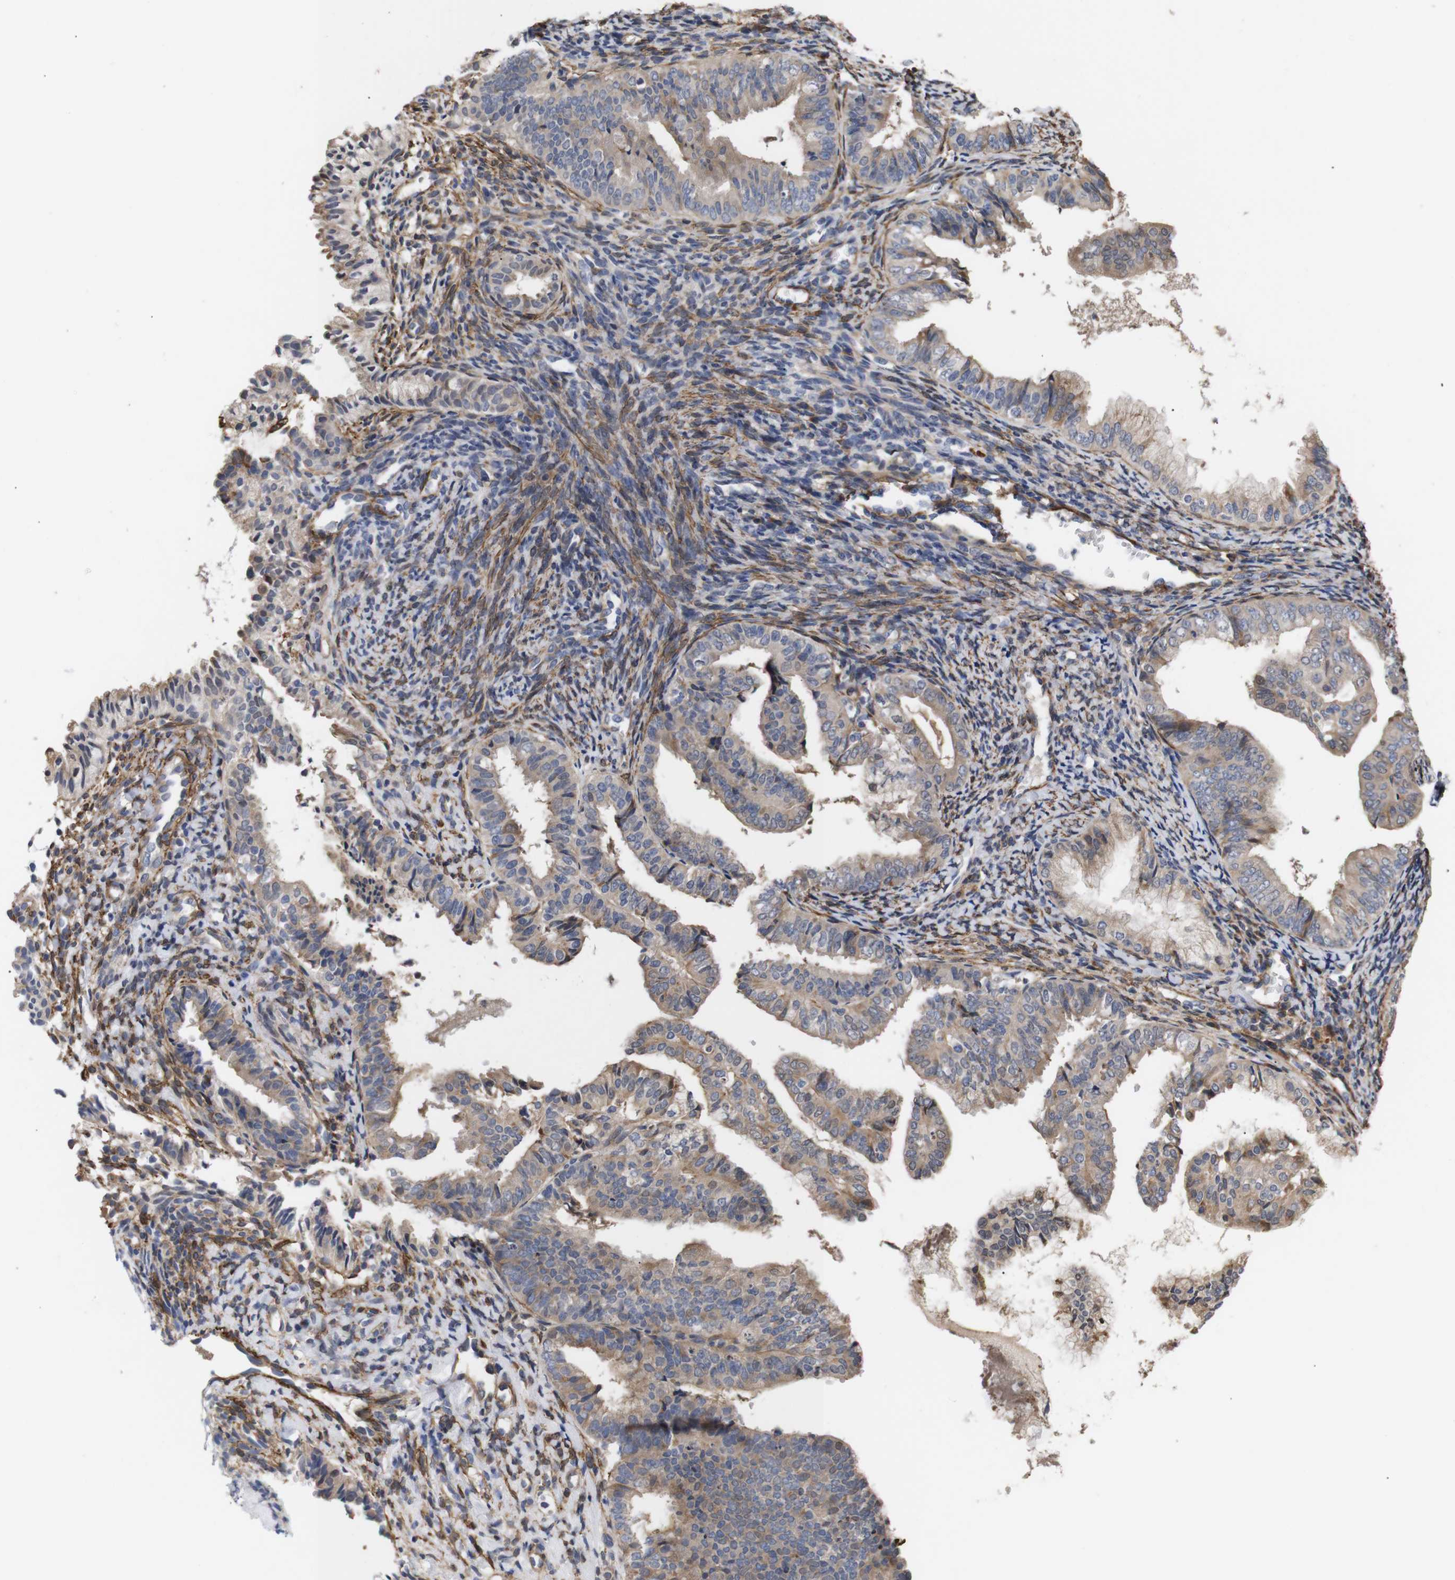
{"staining": {"intensity": "moderate", "quantity": ">75%", "location": "cytoplasmic/membranous"}, "tissue": "endometrial cancer", "cell_type": "Tumor cells", "image_type": "cancer", "snomed": [{"axis": "morphology", "description": "Adenocarcinoma, NOS"}, {"axis": "topography", "description": "Endometrium"}], "caption": "Protein staining of endometrial cancer tissue demonstrates moderate cytoplasmic/membranous positivity in approximately >75% of tumor cells.", "gene": "PDLIM5", "patient": {"sex": "female", "age": 63}}